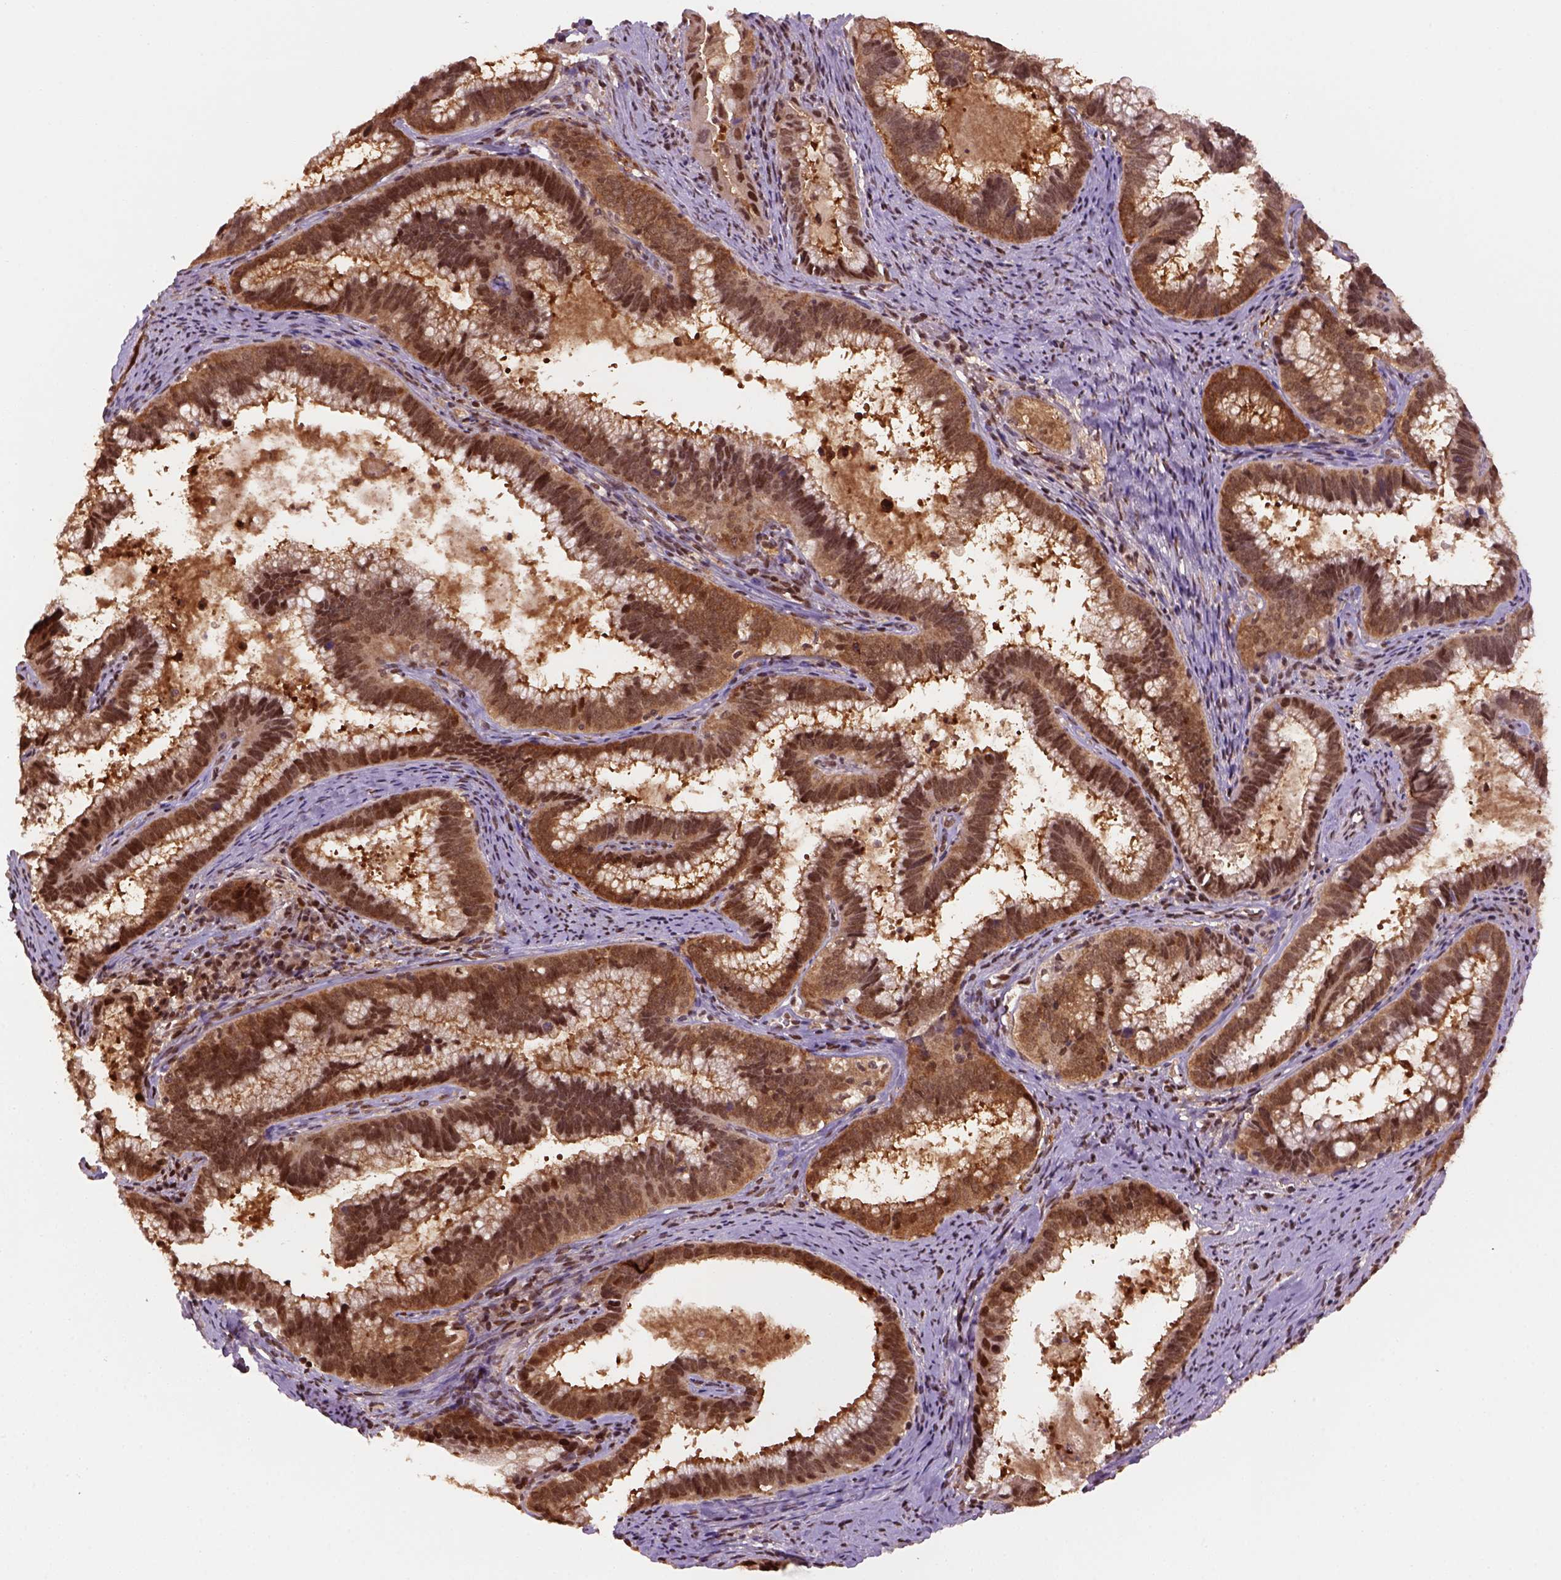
{"staining": {"intensity": "strong", "quantity": ">75%", "location": "cytoplasmic/membranous,nuclear"}, "tissue": "cervical cancer", "cell_type": "Tumor cells", "image_type": "cancer", "snomed": [{"axis": "morphology", "description": "Adenocarcinoma, NOS"}, {"axis": "topography", "description": "Cervix"}], "caption": "Immunohistochemical staining of human cervical adenocarcinoma exhibits high levels of strong cytoplasmic/membranous and nuclear staining in about >75% of tumor cells.", "gene": "GOT1", "patient": {"sex": "female", "age": 61}}